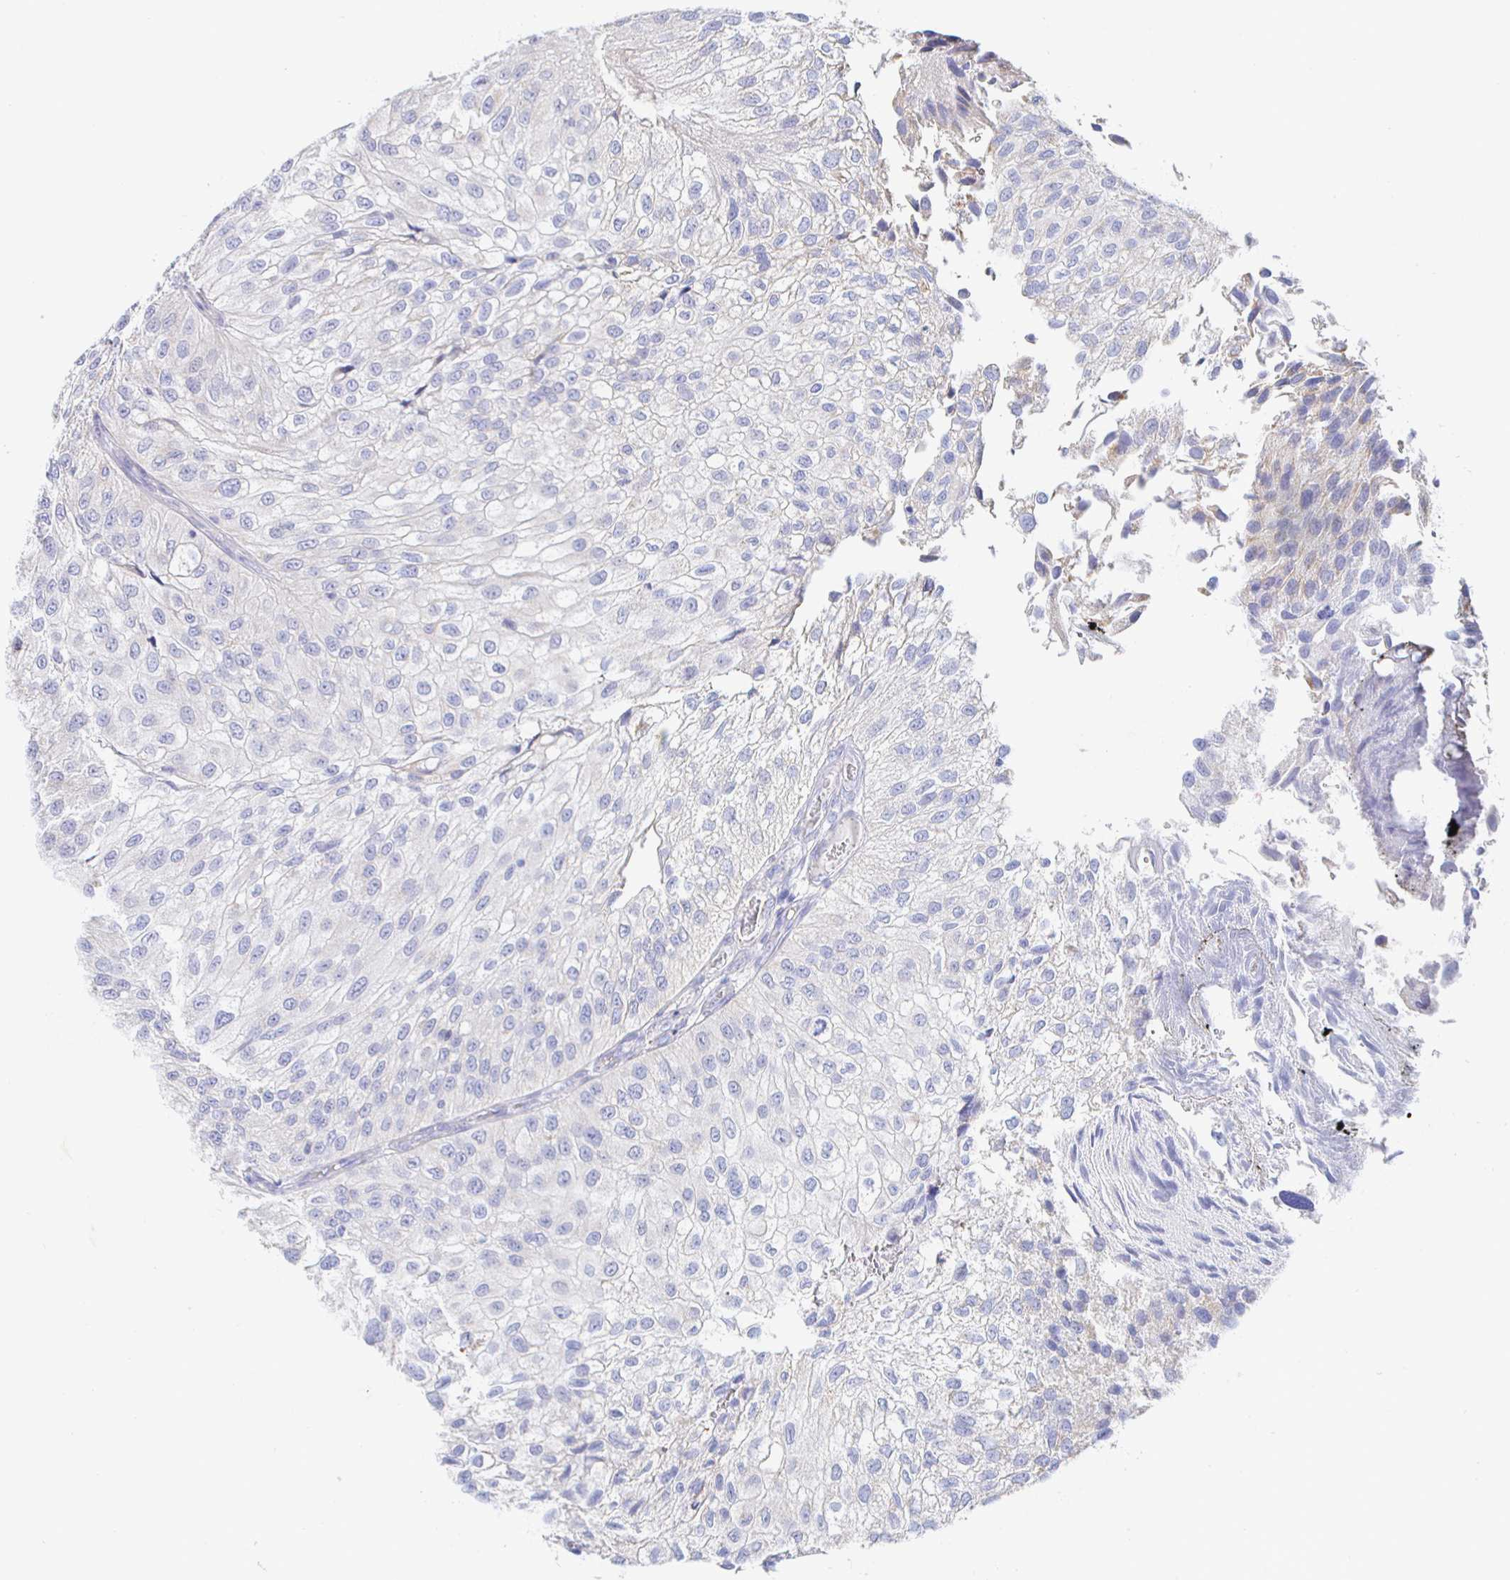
{"staining": {"intensity": "negative", "quantity": "none", "location": "none"}, "tissue": "urothelial cancer", "cell_type": "Tumor cells", "image_type": "cancer", "snomed": [{"axis": "morphology", "description": "Urothelial carcinoma, NOS"}, {"axis": "topography", "description": "Urinary bladder"}], "caption": "High power microscopy histopathology image of an immunohistochemistry (IHC) histopathology image of urothelial cancer, revealing no significant positivity in tumor cells.", "gene": "SYNGR4", "patient": {"sex": "male", "age": 87}}